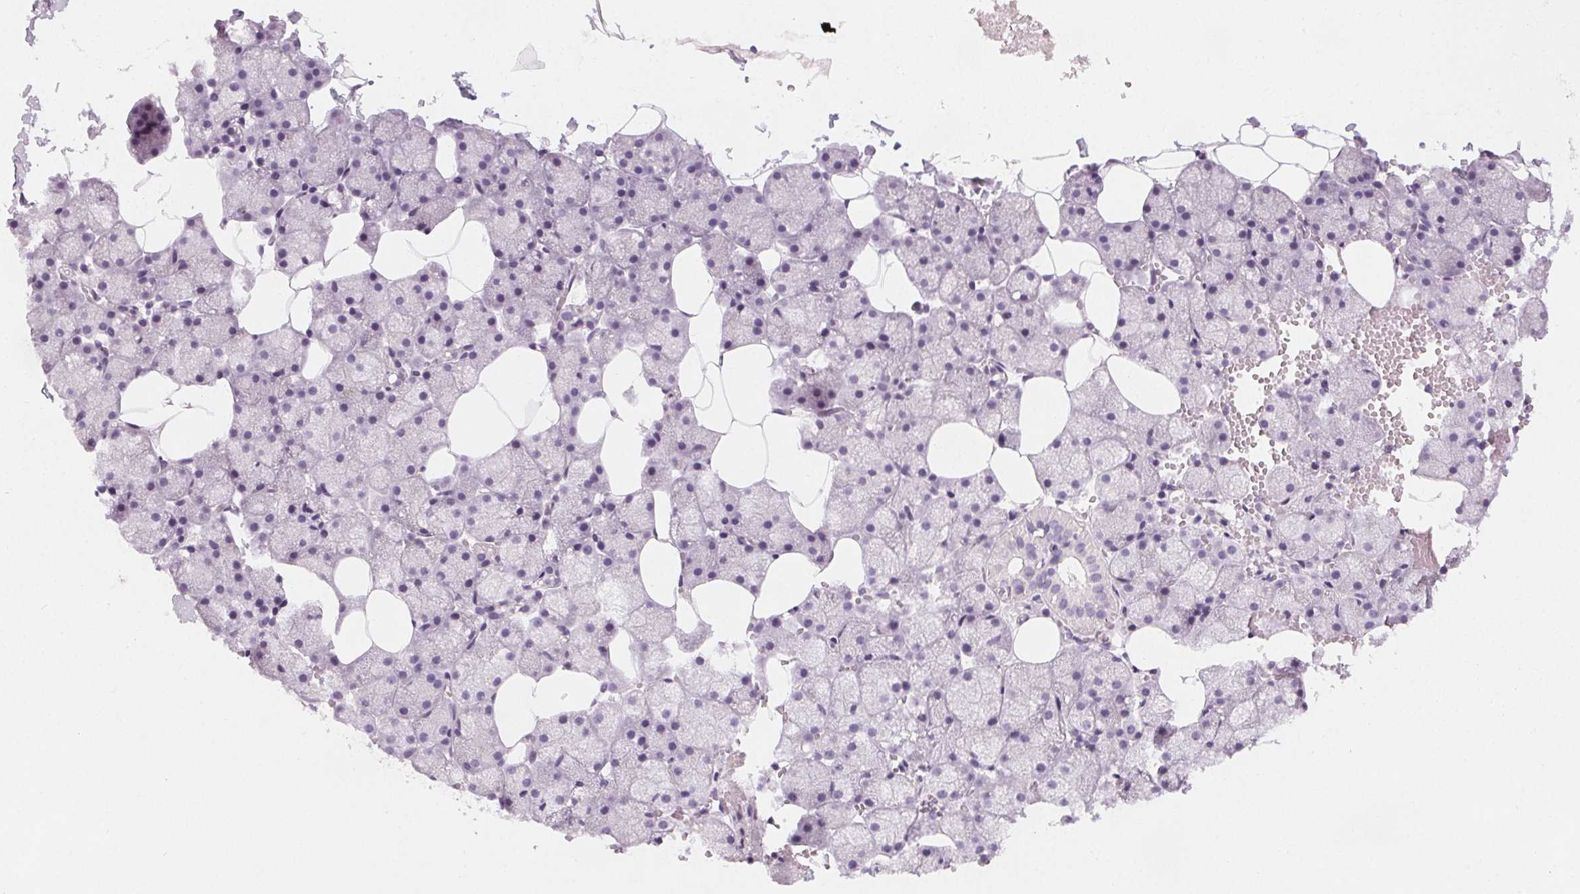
{"staining": {"intensity": "negative", "quantity": "none", "location": "none"}, "tissue": "salivary gland", "cell_type": "Glandular cells", "image_type": "normal", "snomed": [{"axis": "morphology", "description": "Normal tissue, NOS"}, {"axis": "topography", "description": "Salivary gland"}], "caption": "Image shows no significant protein positivity in glandular cells of normal salivary gland.", "gene": "SLC5A12", "patient": {"sex": "male", "age": 38}}